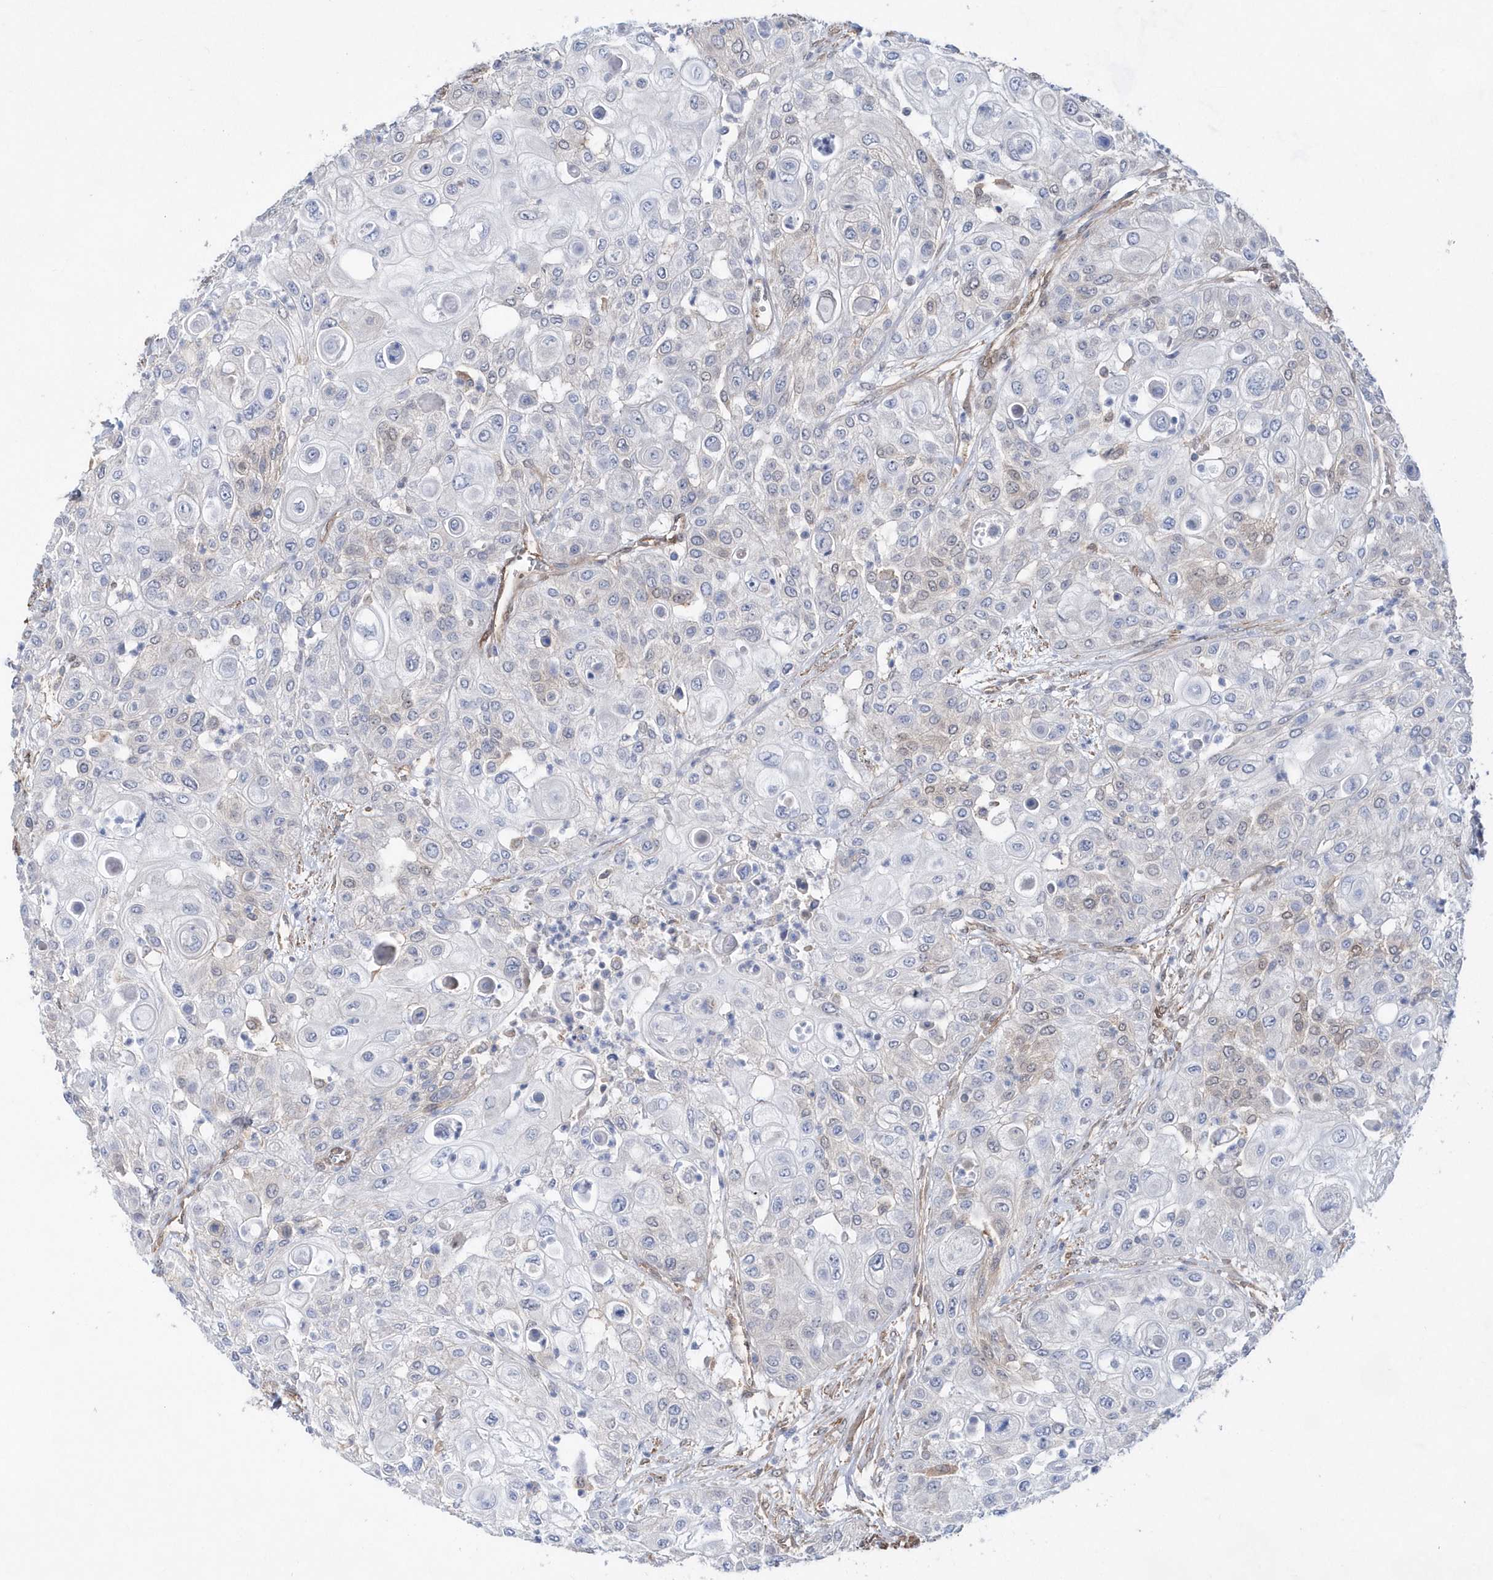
{"staining": {"intensity": "negative", "quantity": "none", "location": "none"}, "tissue": "urothelial cancer", "cell_type": "Tumor cells", "image_type": "cancer", "snomed": [{"axis": "morphology", "description": "Urothelial carcinoma, High grade"}, {"axis": "topography", "description": "Urinary bladder"}], "caption": "This is a histopathology image of IHC staining of high-grade urothelial carcinoma, which shows no positivity in tumor cells.", "gene": "BDH2", "patient": {"sex": "female", "age": 79}}